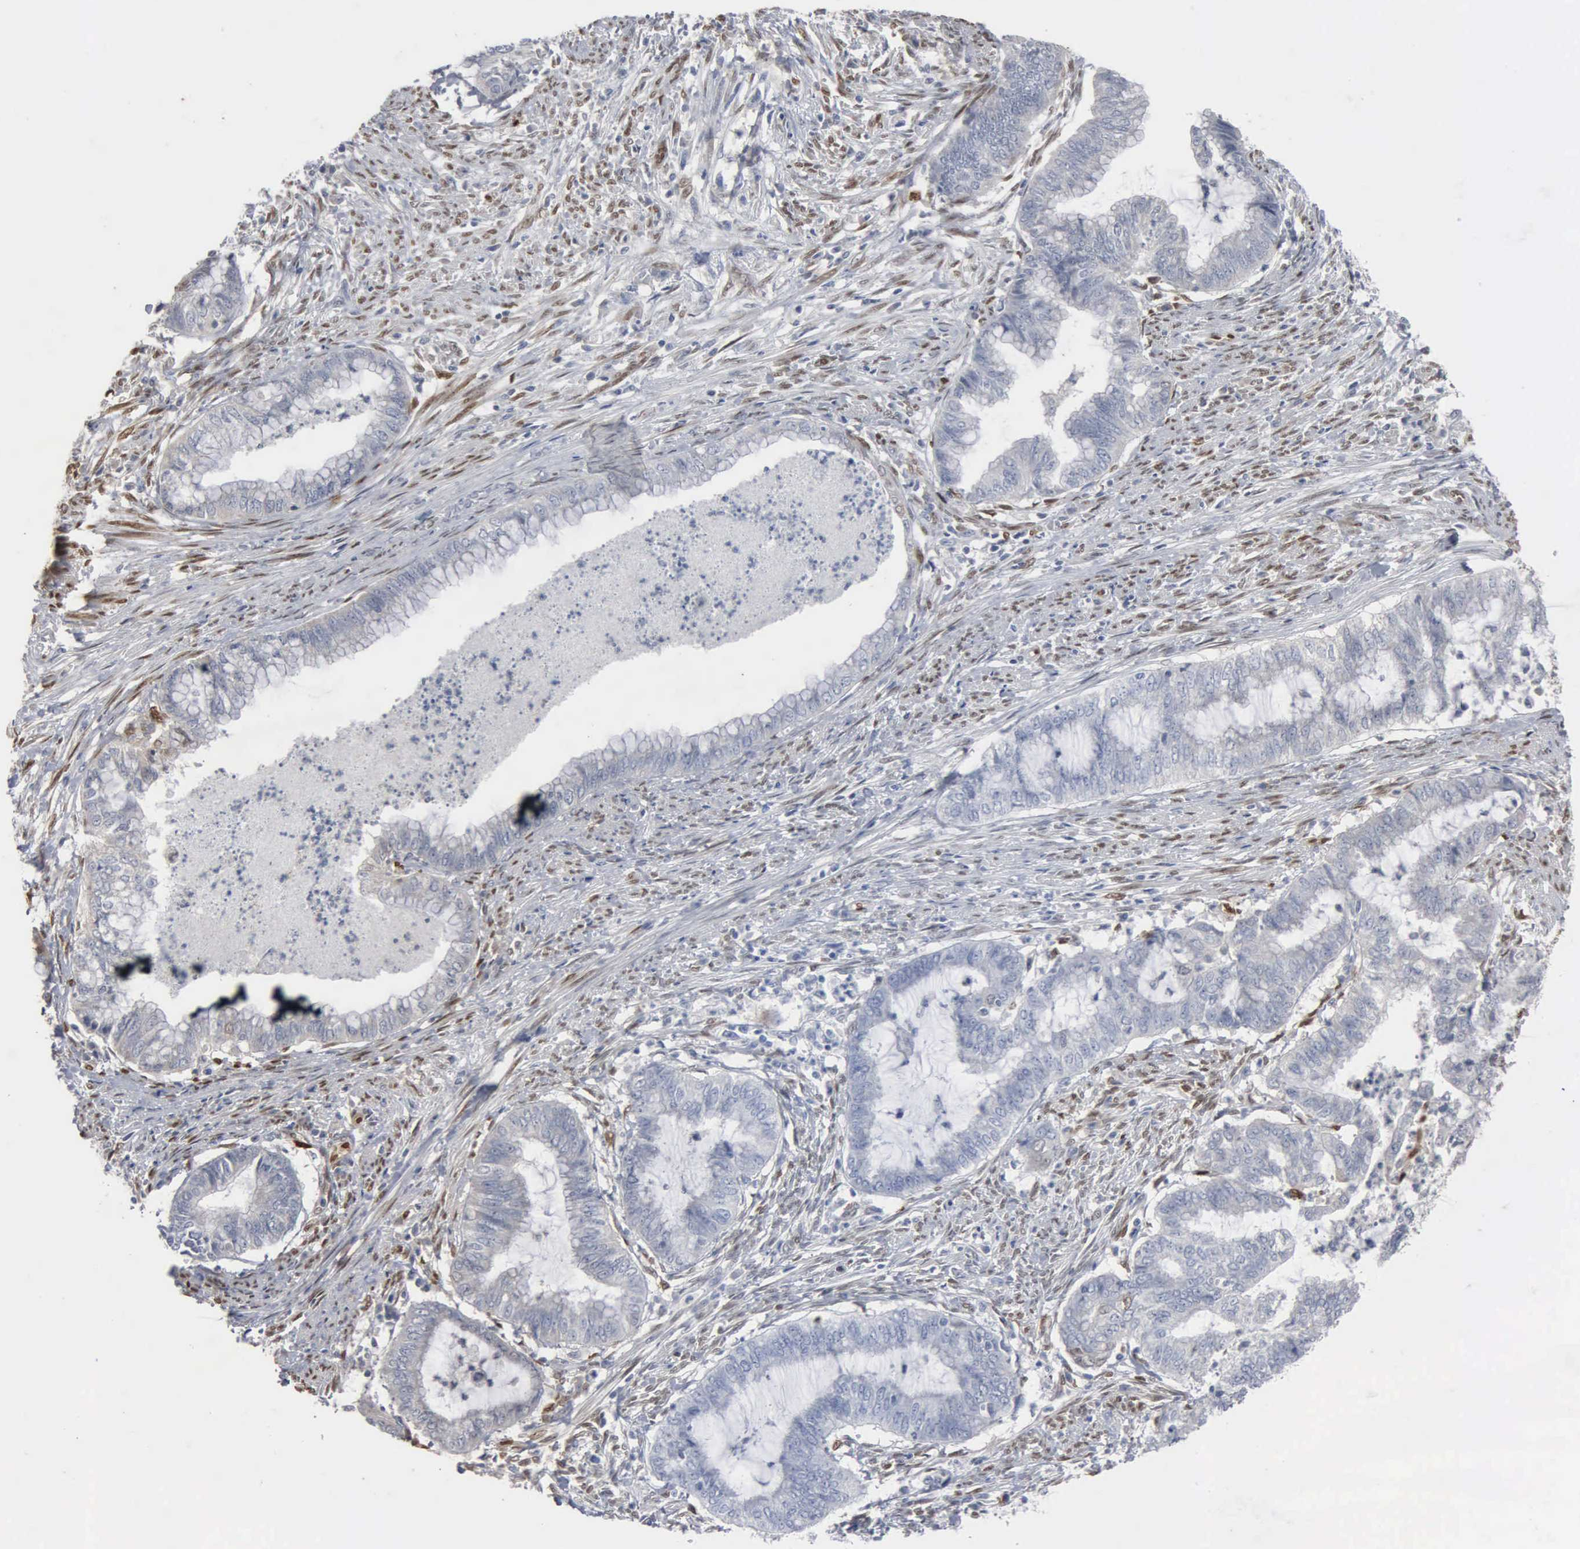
{"staining": {"intensity": "negative", "quantity": "none", "location": "none"}, "tissue": "endometrial cancer", "cell_type": "Tumor cells", "image_type": "cancer", "snomed": [{"axis": "morphology", "description": "Necrosis, NOS"}, {"axis": "morphology", "description": "Adenocarcinoma, NOS"}, {"axis": "topography", "description": "Endometrium"}], "caption": "A histopathology image of human endometrial cancer is negative for staining in tumor cells. The staining was performed using DAB (3,3'-diaminobenzidine) to visualize the protein expression in brown, while the nuclei were stained in blue with hematoxylin (Magnification: 20x).", "gene": "FGF2", "patient": {"sex": "female", "age": 79}}